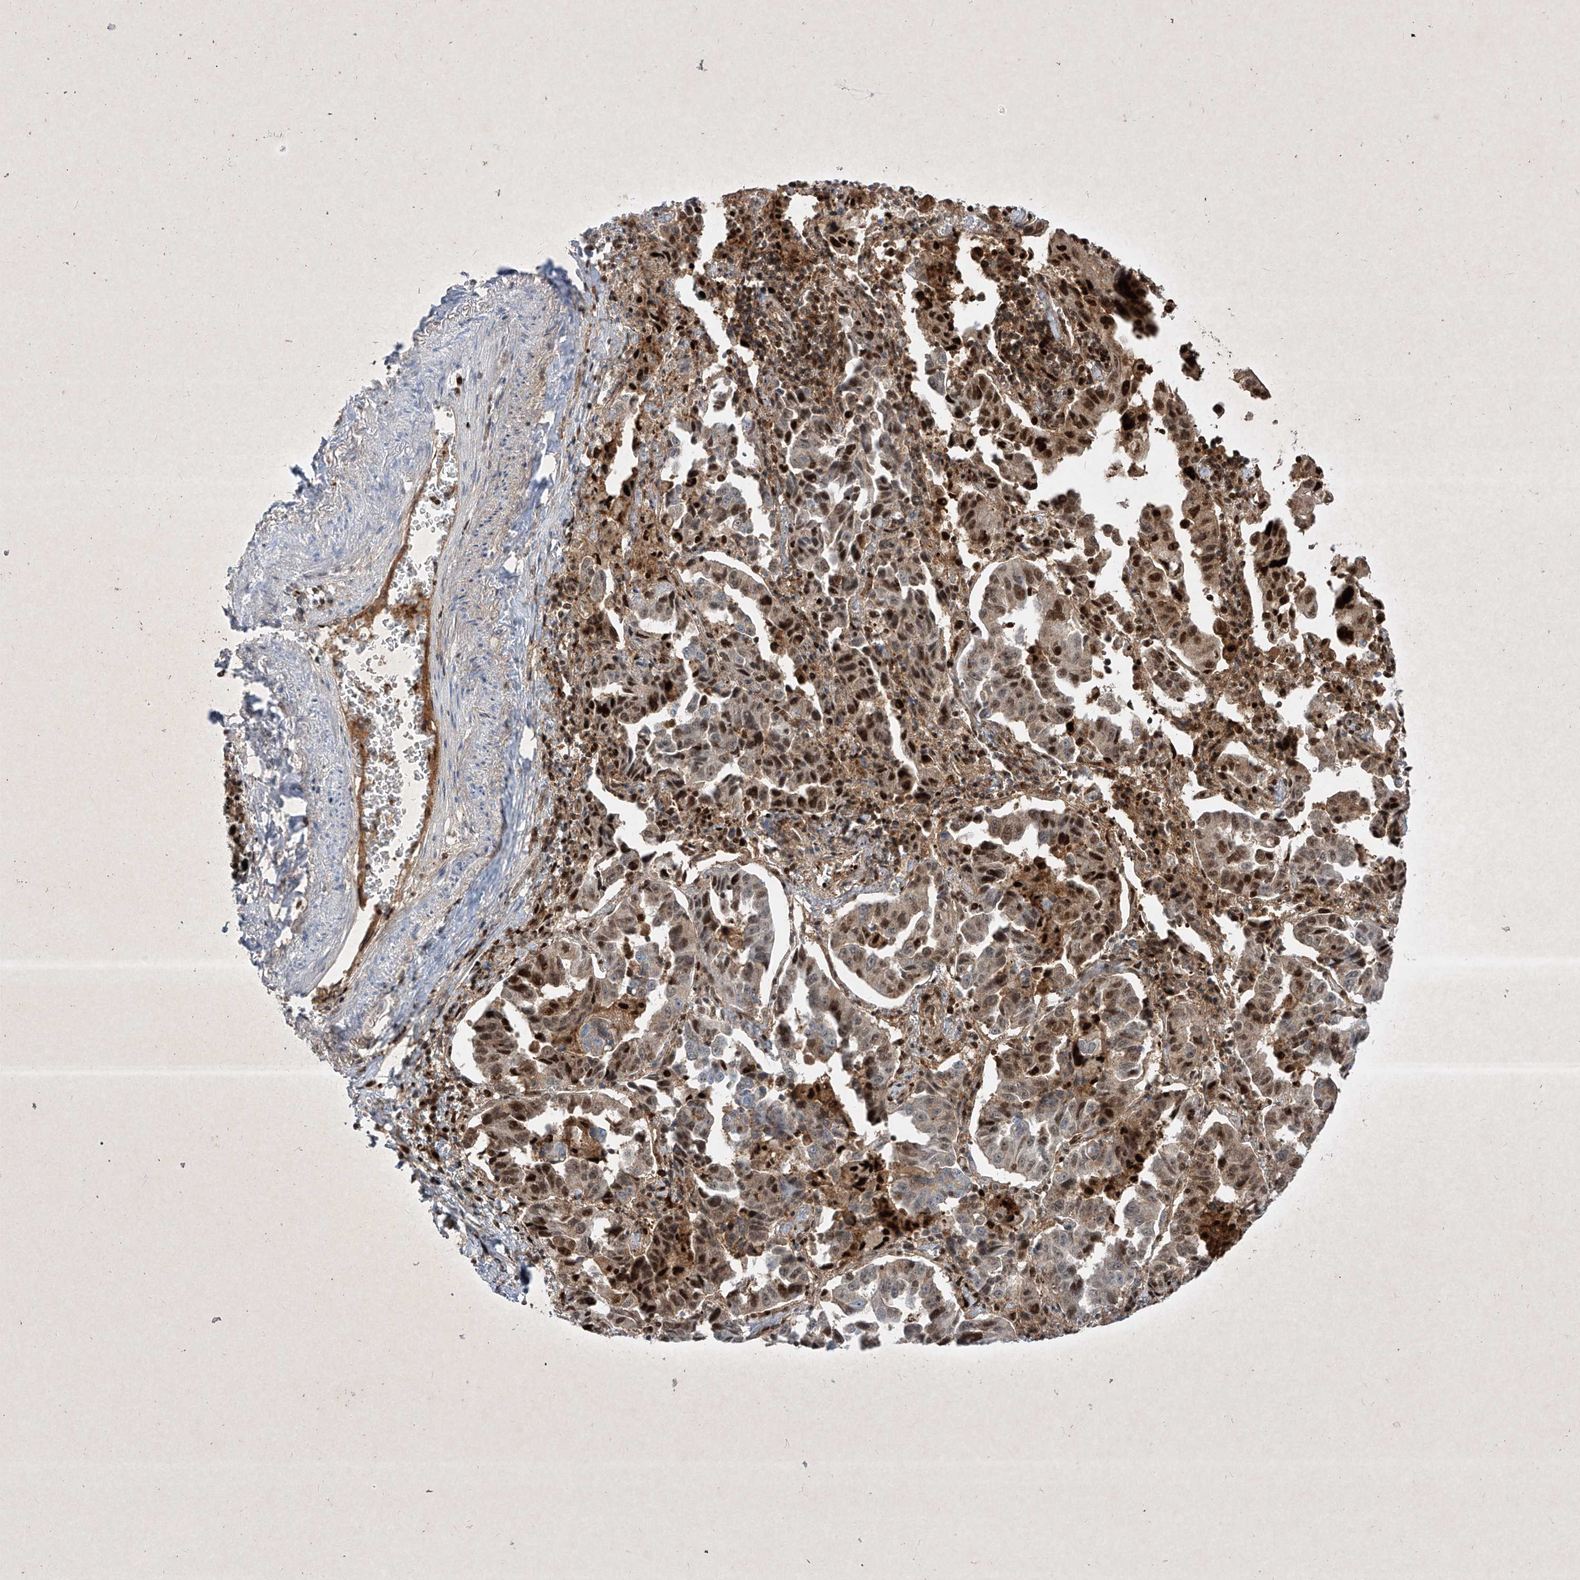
{"staining": {"intensity": "moderate", "quantity": ">75%", "location": "nuclear"}, "tissue": "lung cancer", "cell_type": "Tumor cells", "image_type": "cancer", "snomed": [{"axis": "morphology", "description": "Adenocarcinoma, NOS"}, {"axis": "topography", "description": "Lung"}], "caption": "DAB (3,3'-diaminobenzidine) immunohistochemical staining of human lung cancer (adenocarcinoma) demonstrates moderate nuclear protein staining in about >75% of tumor cells. Immunohistochemistry (ihc) stains the protein in brown and the nuclei are stained blue.", "gene": "PSMB10", "patient": {"sex": "female", "age": 51}}